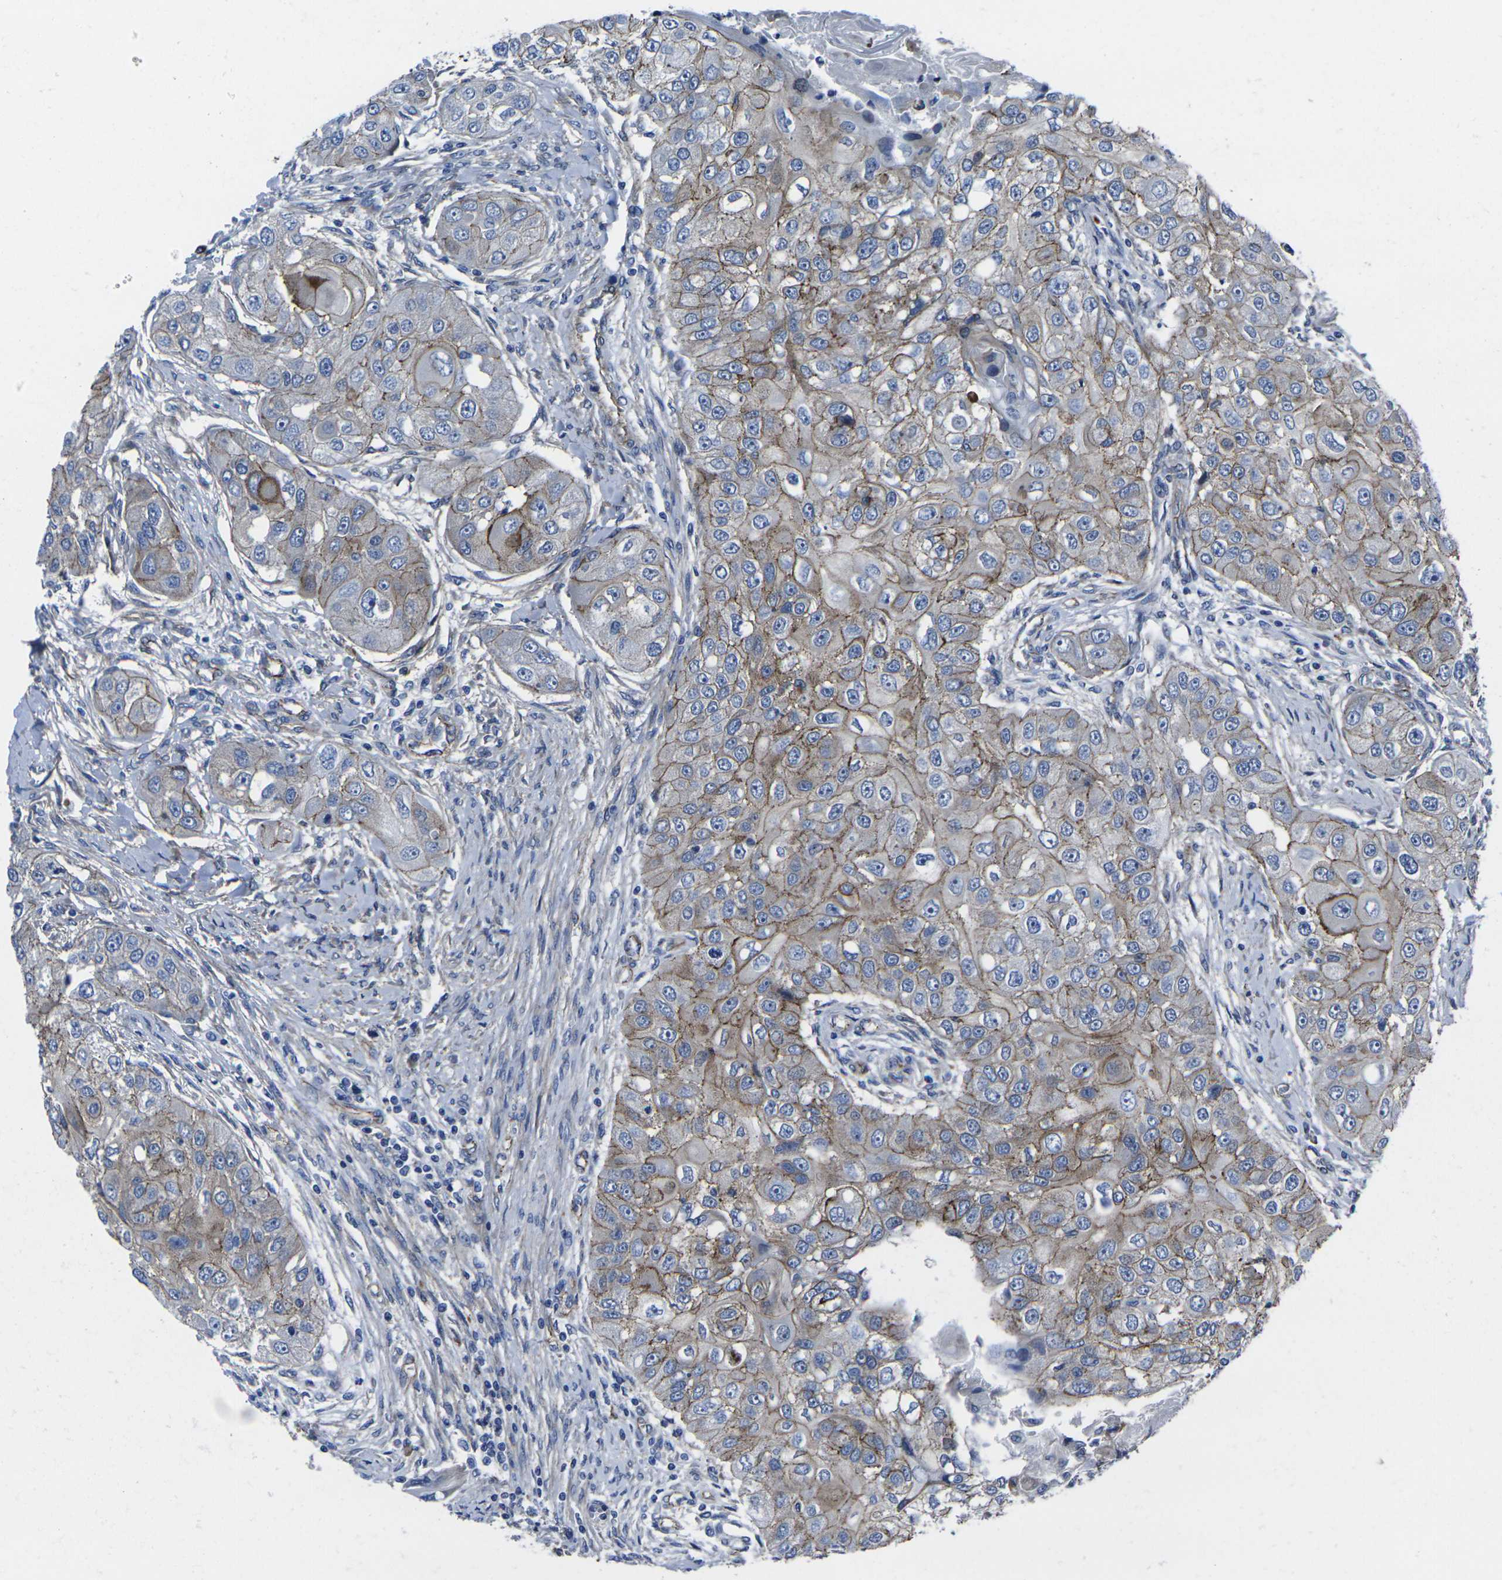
{"staining": {"intensity": "moderate", "quantity": ">75%", "location": "cytoplasmic/membranous"}, "tissue": "head and neck cancer", "cell_type": "Tumor cells", "image_type": "cancer", "snomed": [{"axis": "morphology", "description": "Normal tissue, NOS"}, {"axis": "morphology", "description": "Squamous cell carcinoma, NOS"}, {"axis": "topography", "description": "Skeletal muscle"}, {"axis": "topography", "description": "Head-Neck"}], "caption": "A brown stain labels moderate cytoplasmic/membranous positivity of a protein in human squamous cell carcinoma (head and neck) tumor cells.", "gene": "NUMB", "patient": {"sex": "male", "age": 51}}